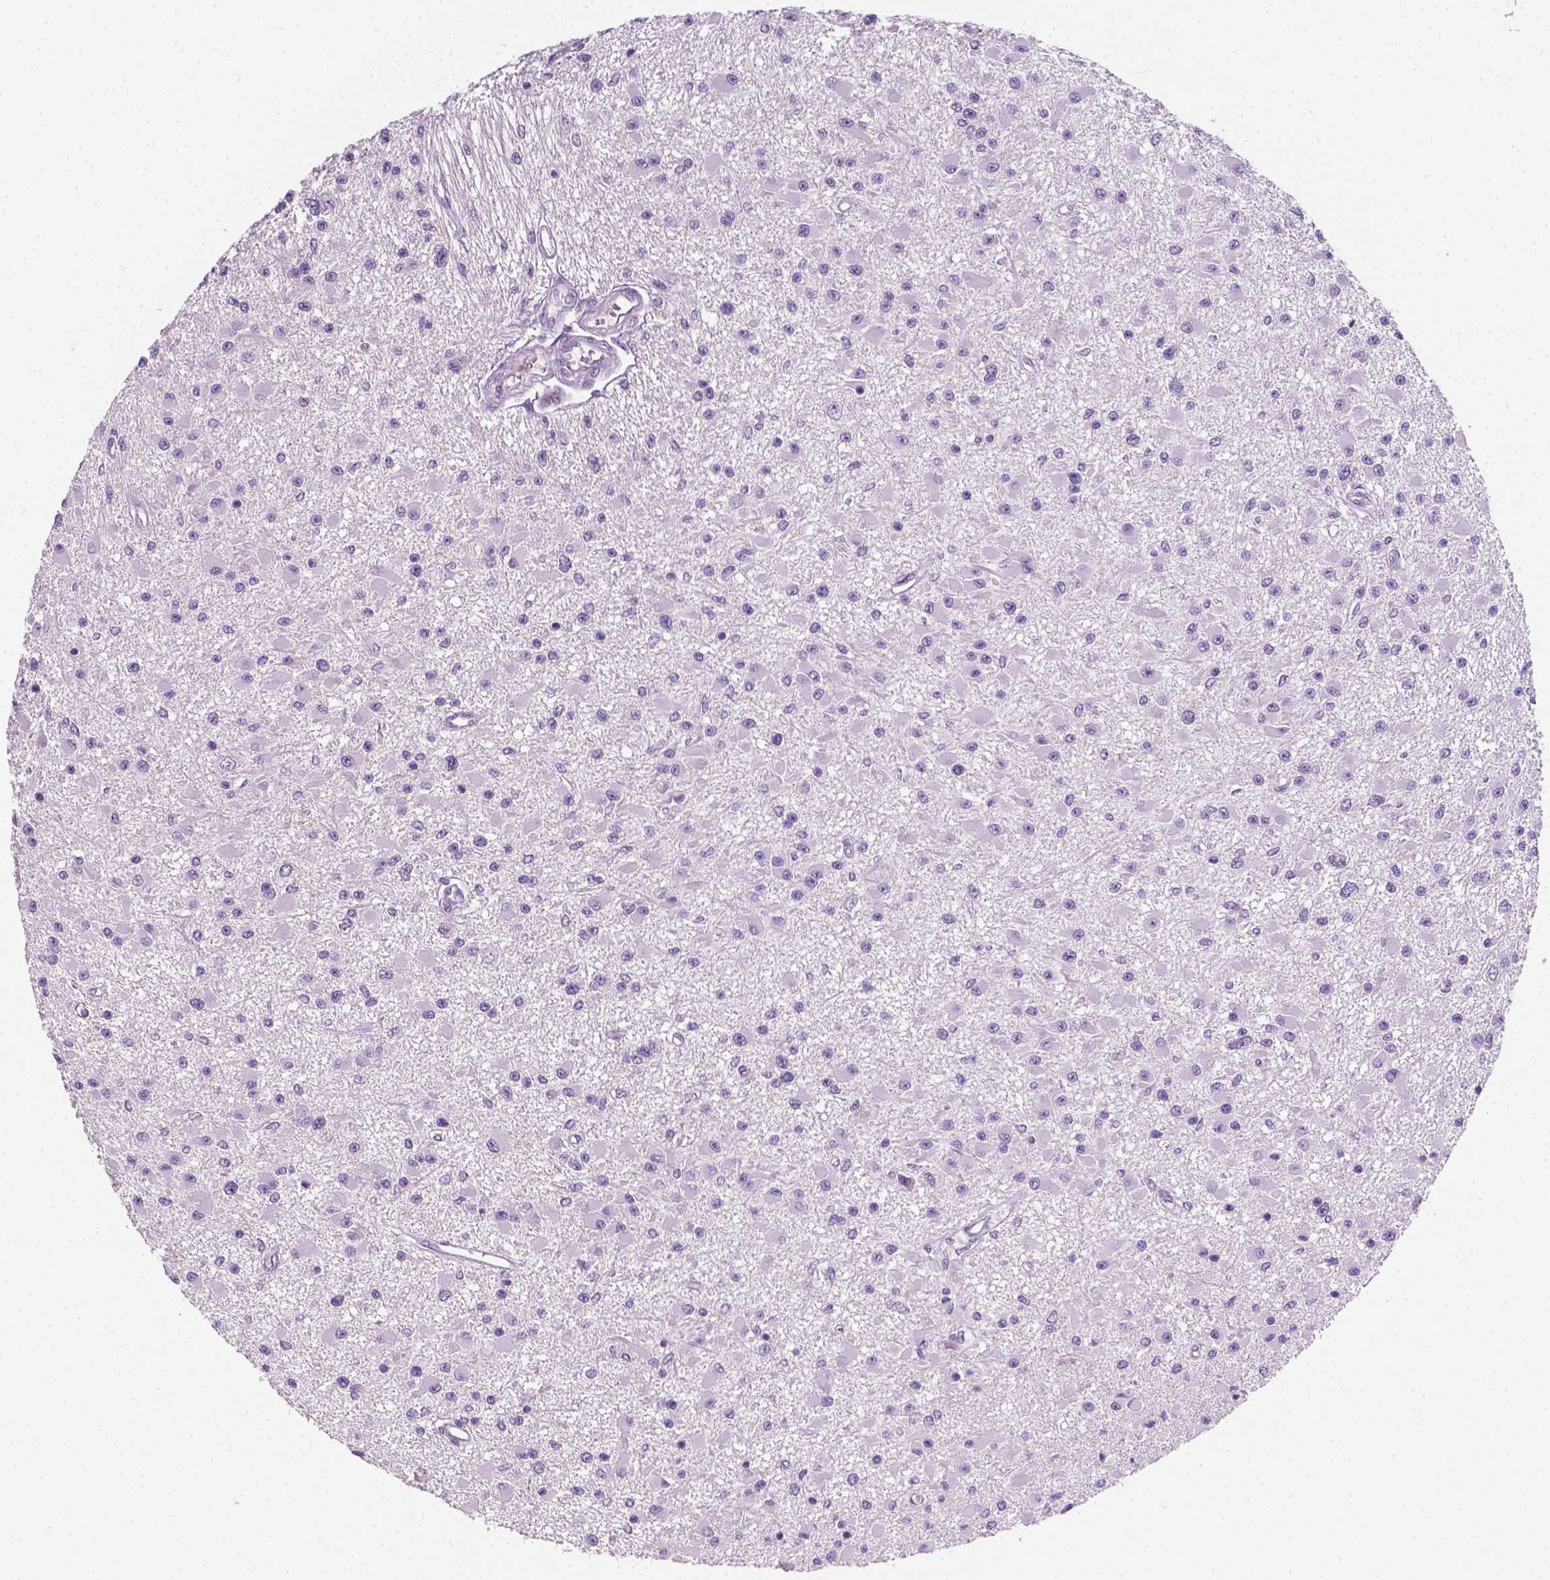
{"staining": {"intensity": "negative", "quantity": "none", "location": "none"}, "tissue": "glioma", "cell_type": "Tumor cells", "image_type": "cancer", "snomed": [{"axis": "morphology", "description": "Glioma, malignant, High grade"}, {"axis": "topography", "description": "Brain"}], "caption": "This image is of glioma stained with IHC to label a protein in brown with the nuclei are counter-stained blue. There is no expression in tumor cells. The staining is performed using DAB (3,3'-diaminobenzidine) brown chromogen with nuclei counter-stained in using hematoxylin.", "gene": "EGFR", "patient": {"sex": "male", "age": 54}}